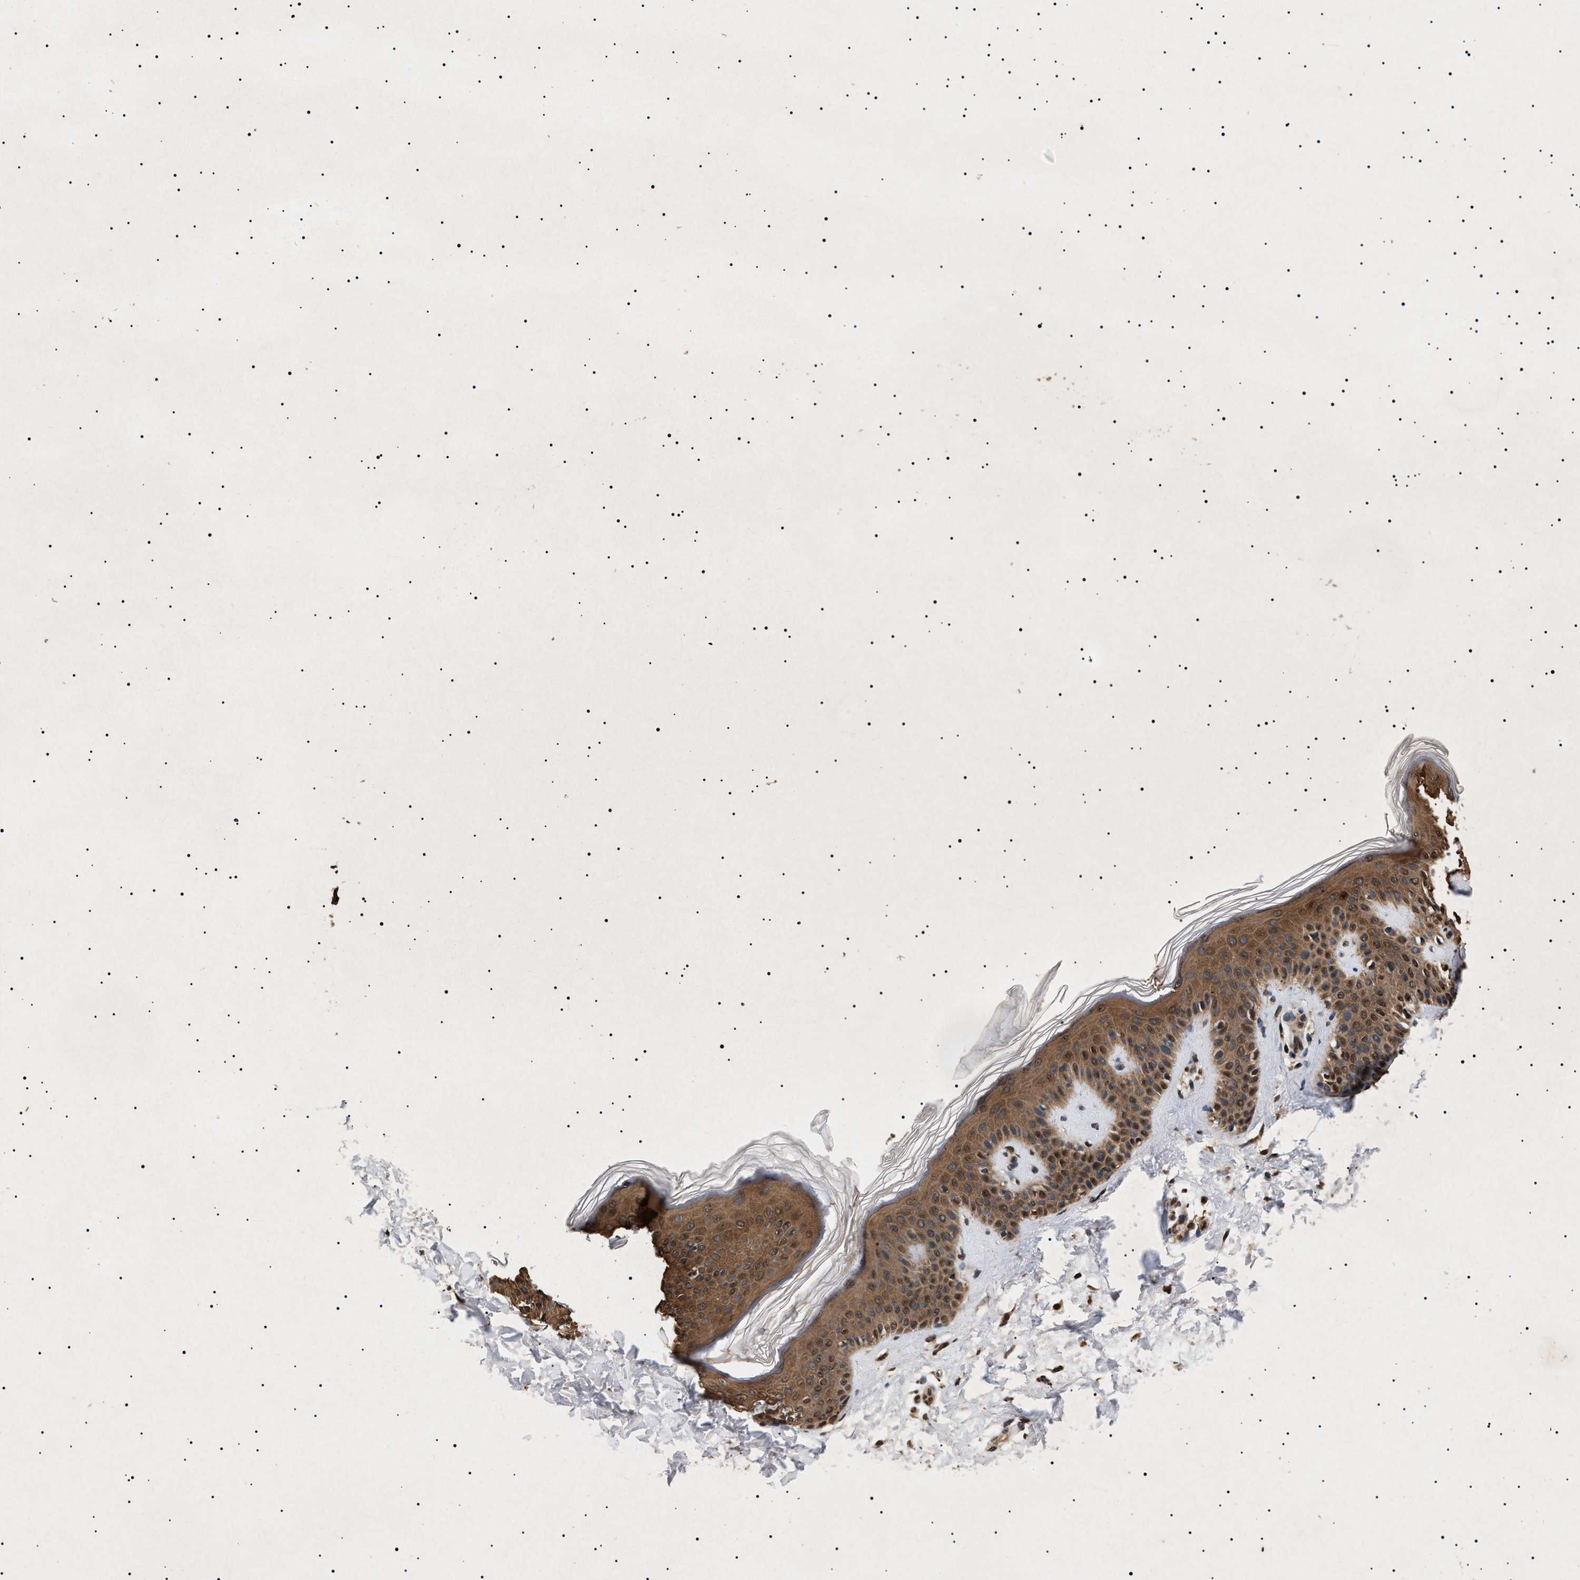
{"staining": {"intensity": "moderate", "quantity": ">75%", "location": "cytoplasmic/membranous,nuclear"}, "tissue": "skin", "cell_type": "Fibroblasts", "image_type": "normal", "snomed": [{"axis": "morphology", "description": "Normal tissue, NOS"}, {"axis": "topography", "description": "Skin"}], "caption": "DAB (3,3'-diaminobenzidine) immunohistochemical staining of unremarkable human skin displays moderate cytoplasmic/membranous,nuclear protein positivity in approximately >75% of fibroblasts. Nuclei are stained in blue.", "gene": "KIF21A", "patient": {"sex": "male", "age": 16}}